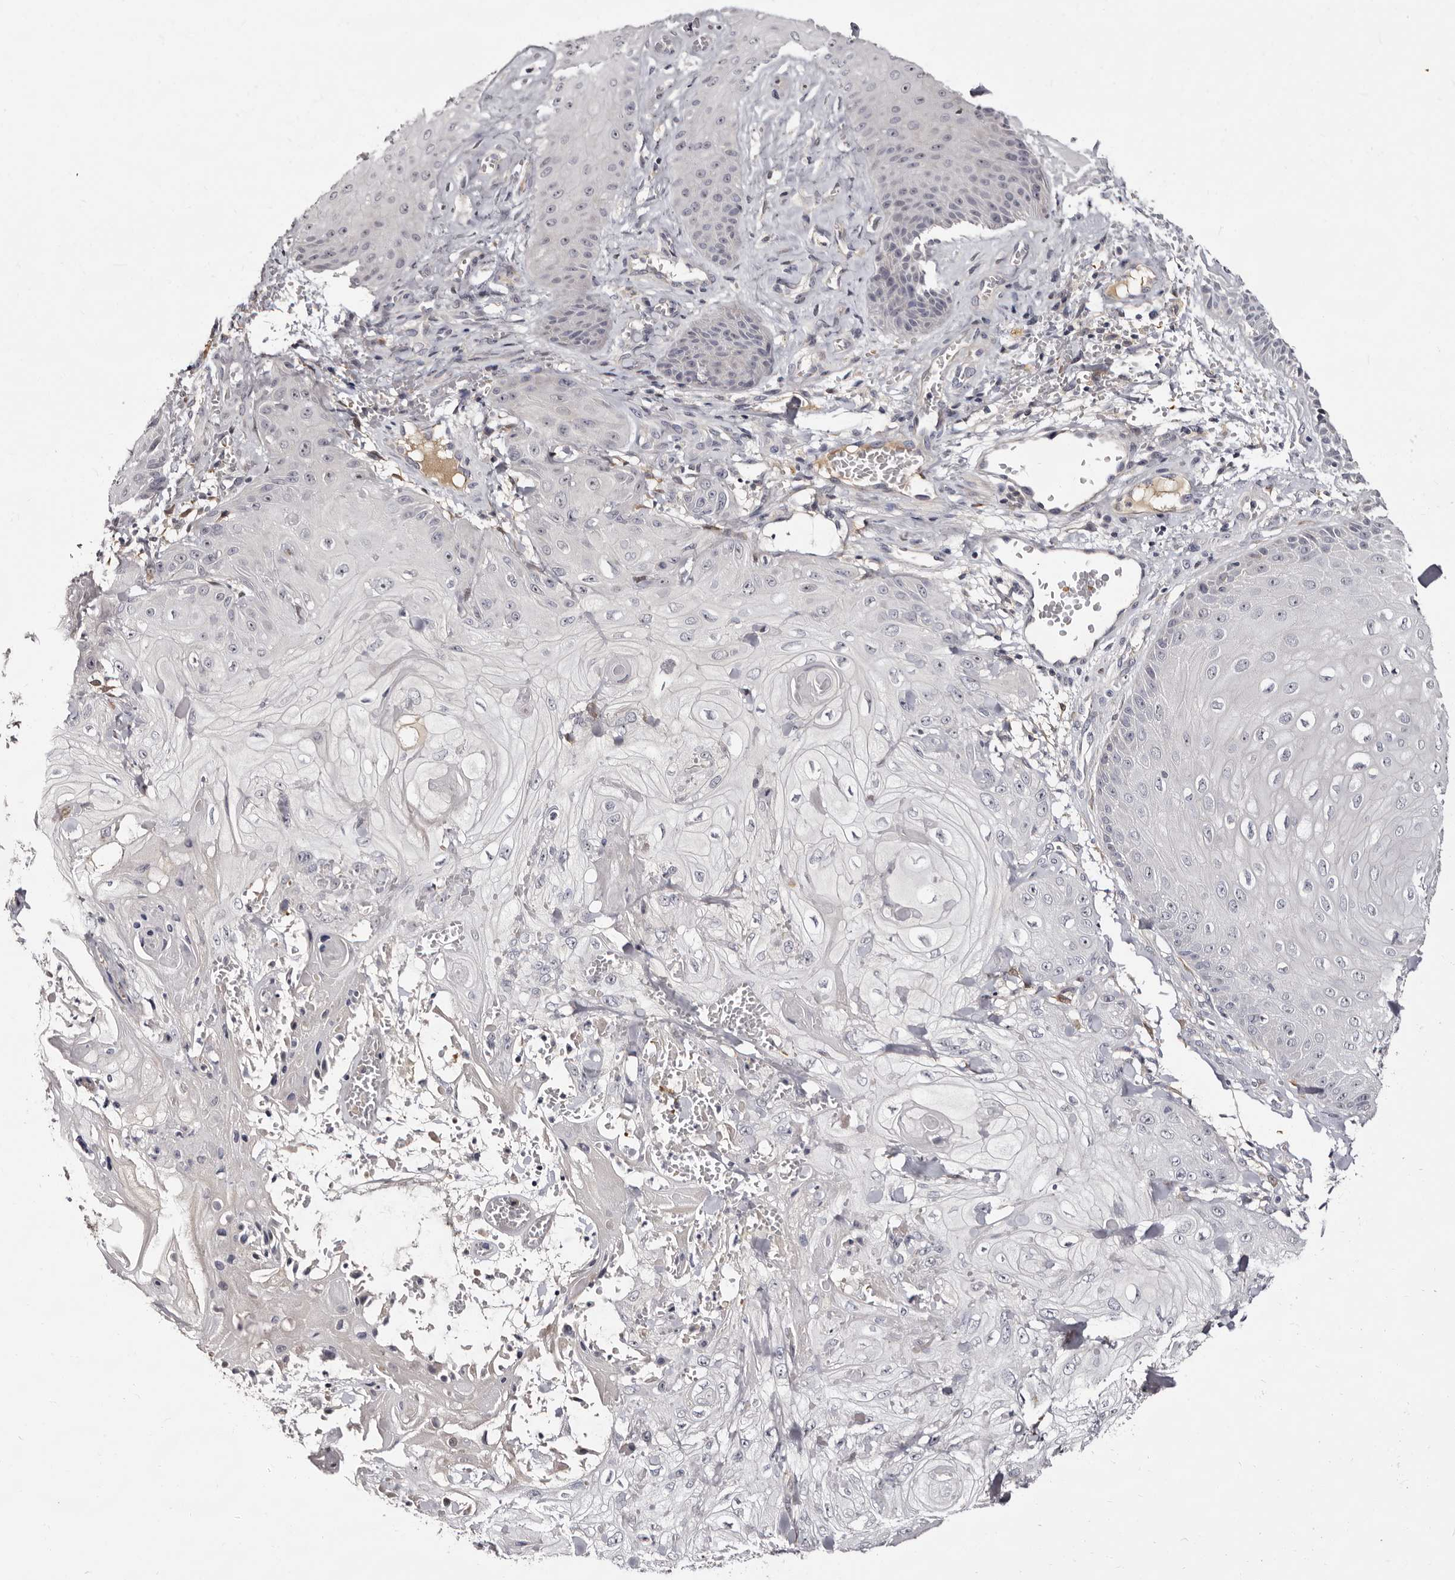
{"staining": {"intensity": "negative", "quantity": "none", "location": "none"}, "tissue": "skin cancer", "cell_type": "Tumor cells", "image_type": "cancer", "snomed": [{"axis": "morphology", "description": "Squamous cell carcinoma, NOS"}, {"axis": "topography", "description": "Skin"}], "caption": "Human squamous cell carcinoma (skin) stained for a protein using immunohistochemistry (IHC) exhibits no expression in tumor cells.", "gene": "BPGM", "patient": {"sex": "male", "age": 74}}